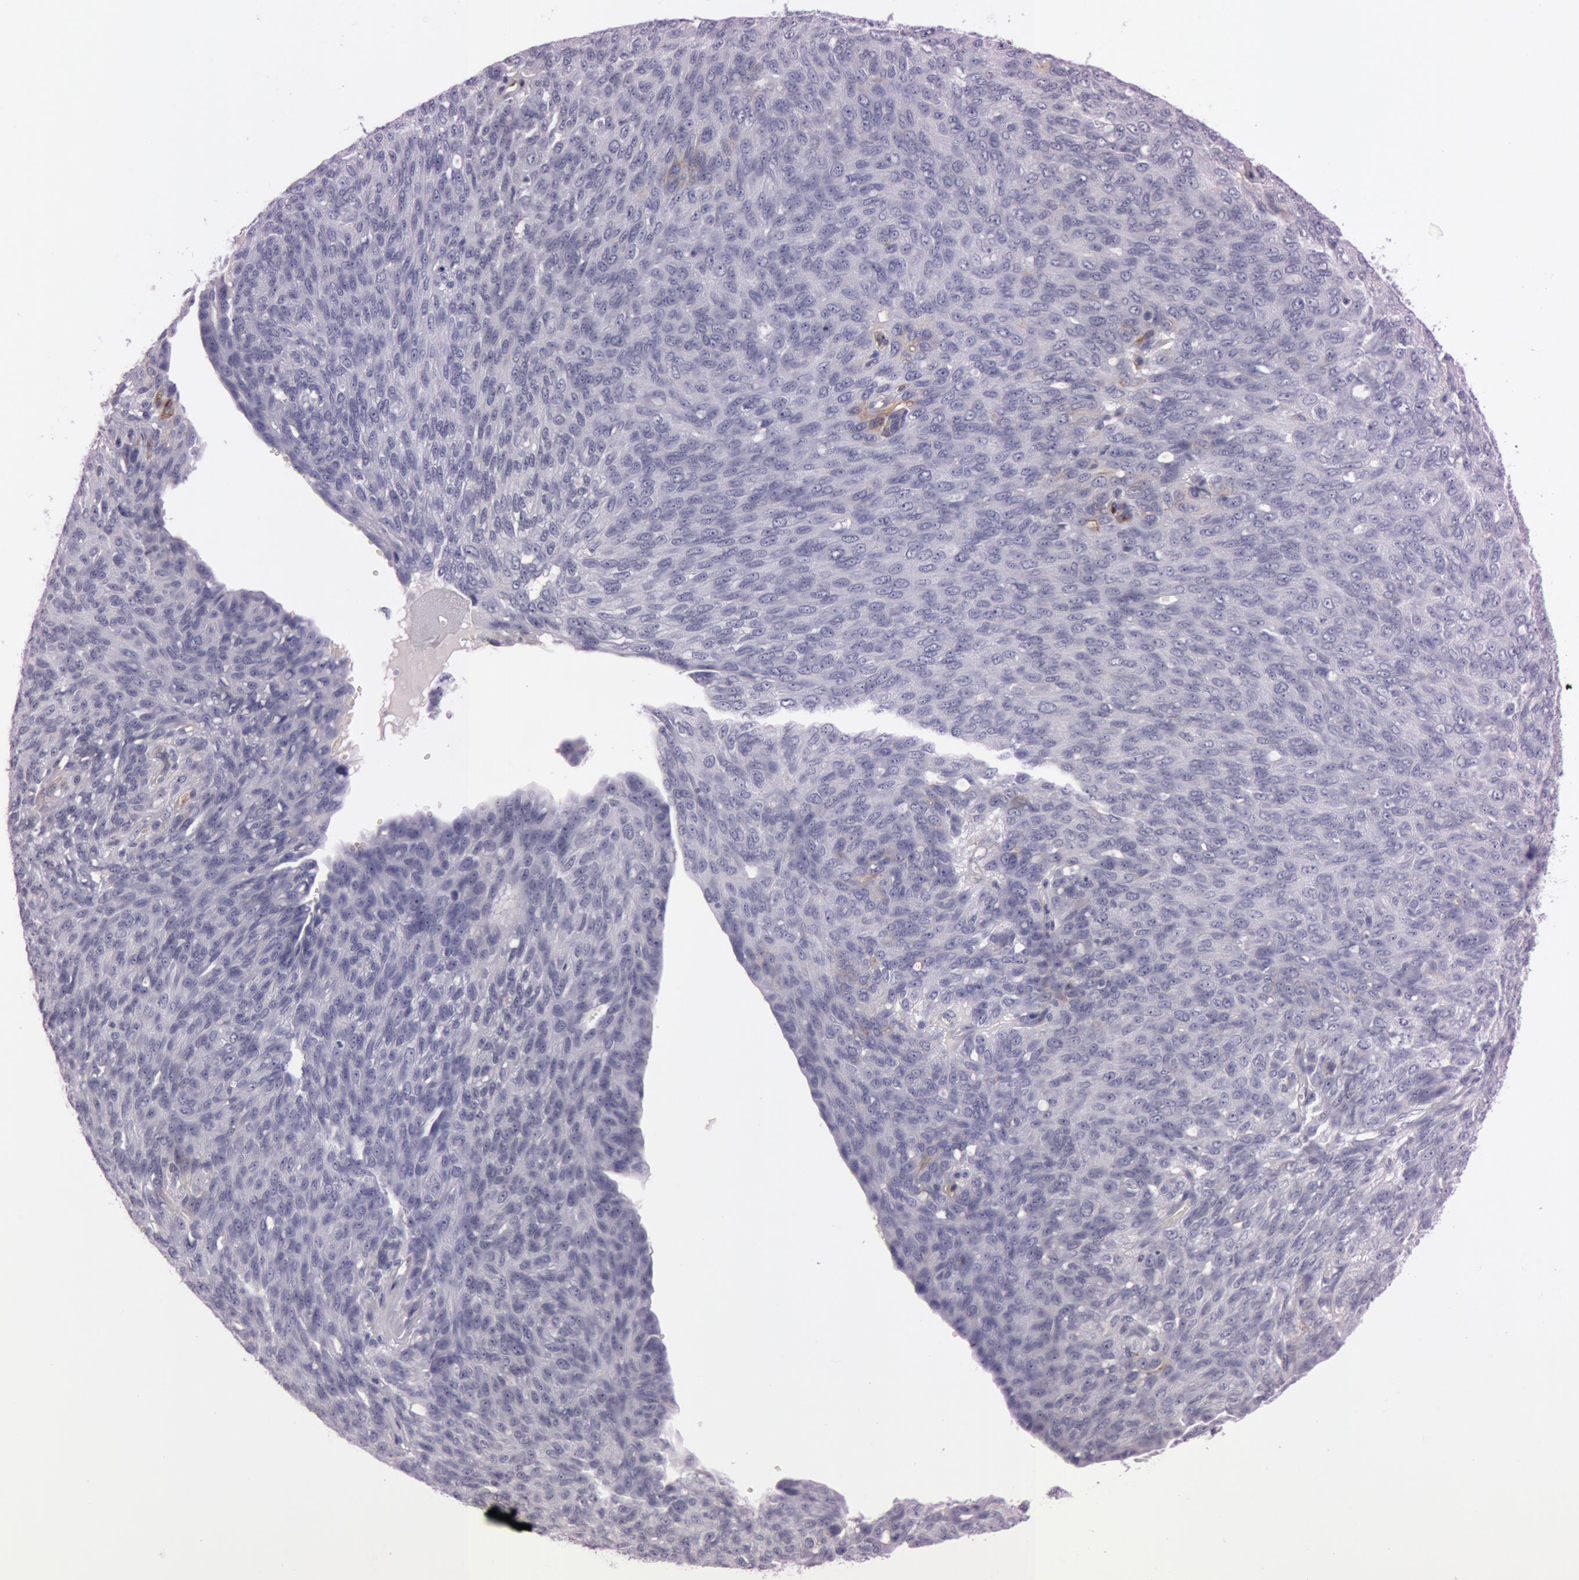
{"staining": {"intensity": "negative", "quantity": "none", "location": "none"}, "tissue": "ovarian cancer", "cell_type": "Tumor cells", "image_type": "cancer", "snomed": [{"axis": "morphology", "description": "Carcinoma, endometroid"}, {"axis": "topography", "description": "Ovary"}], "caption": "High magnification brightfield microscopy of ovarian cancer (endometroid carcinoma) stained with DAB (brown) and counterstained with hematoxylin (blue): tumor cells show no significant expression.", "gene": "FOLH1", "patient": {"sex": "female", "age": 60}}